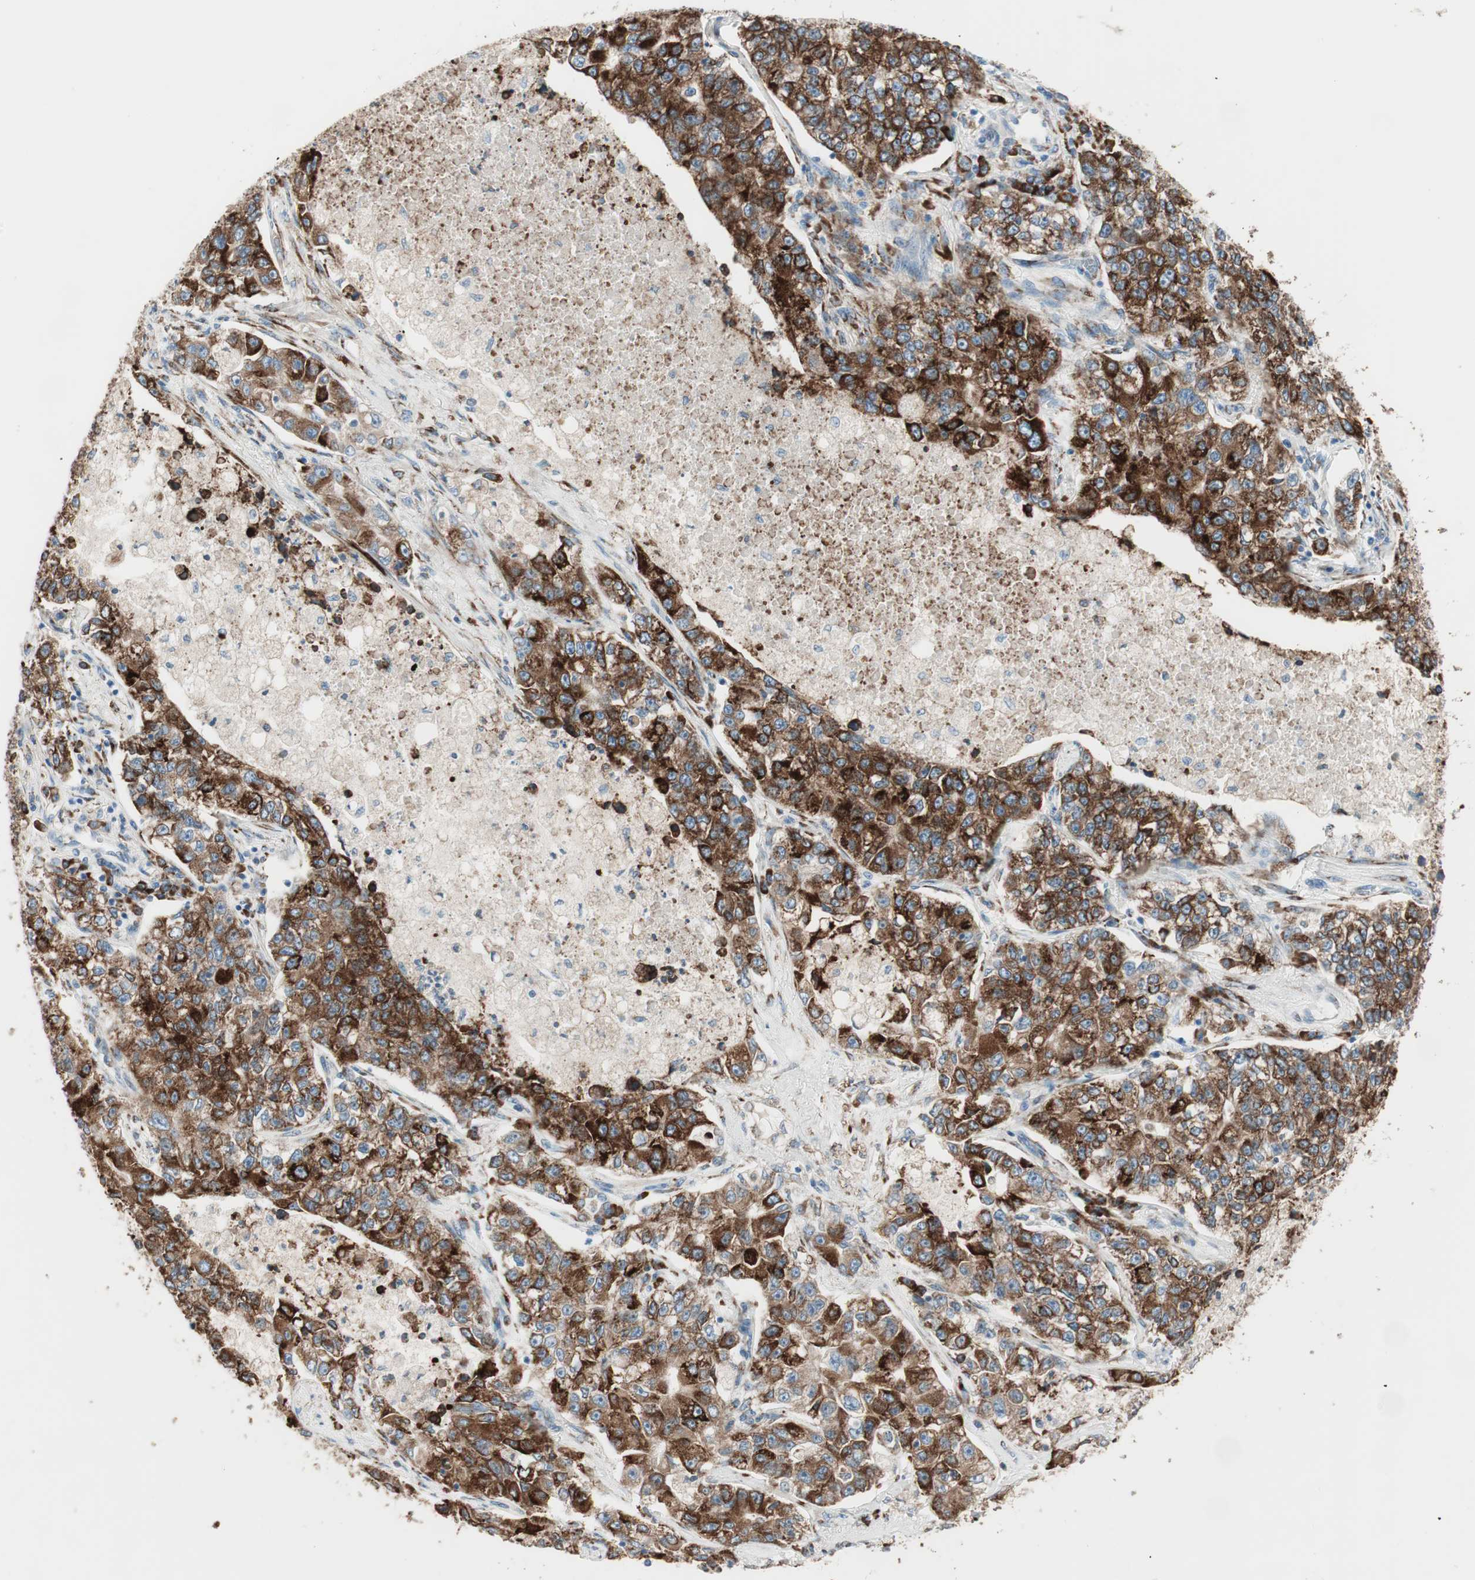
{"staining": {"intensity": "strong", "quantity": ">75%", "location": "cytoplasmic/membranous"}, "tissue": "lung cancer", "cell_type": "Tumor cells", "image_type": "cancer", "snomed": [{"axis": "morphology", "description": "Adenocarcinoma, NOS"}, {"axis": "topography", "description": "Lung"}], "caption": "High-magnification brightfield microscopy of lung cancer (adenocarcinoma) stained with DAB (brown) and counterstained with hematoxylin (blue). tumor cells exhibit strong cytoplasmic/membranous staining is identified in approximately>75% of cells. Nuclei are stained in blue.", "gene": "P4HTM", "patient": {"sex": "male", "age": 49}}